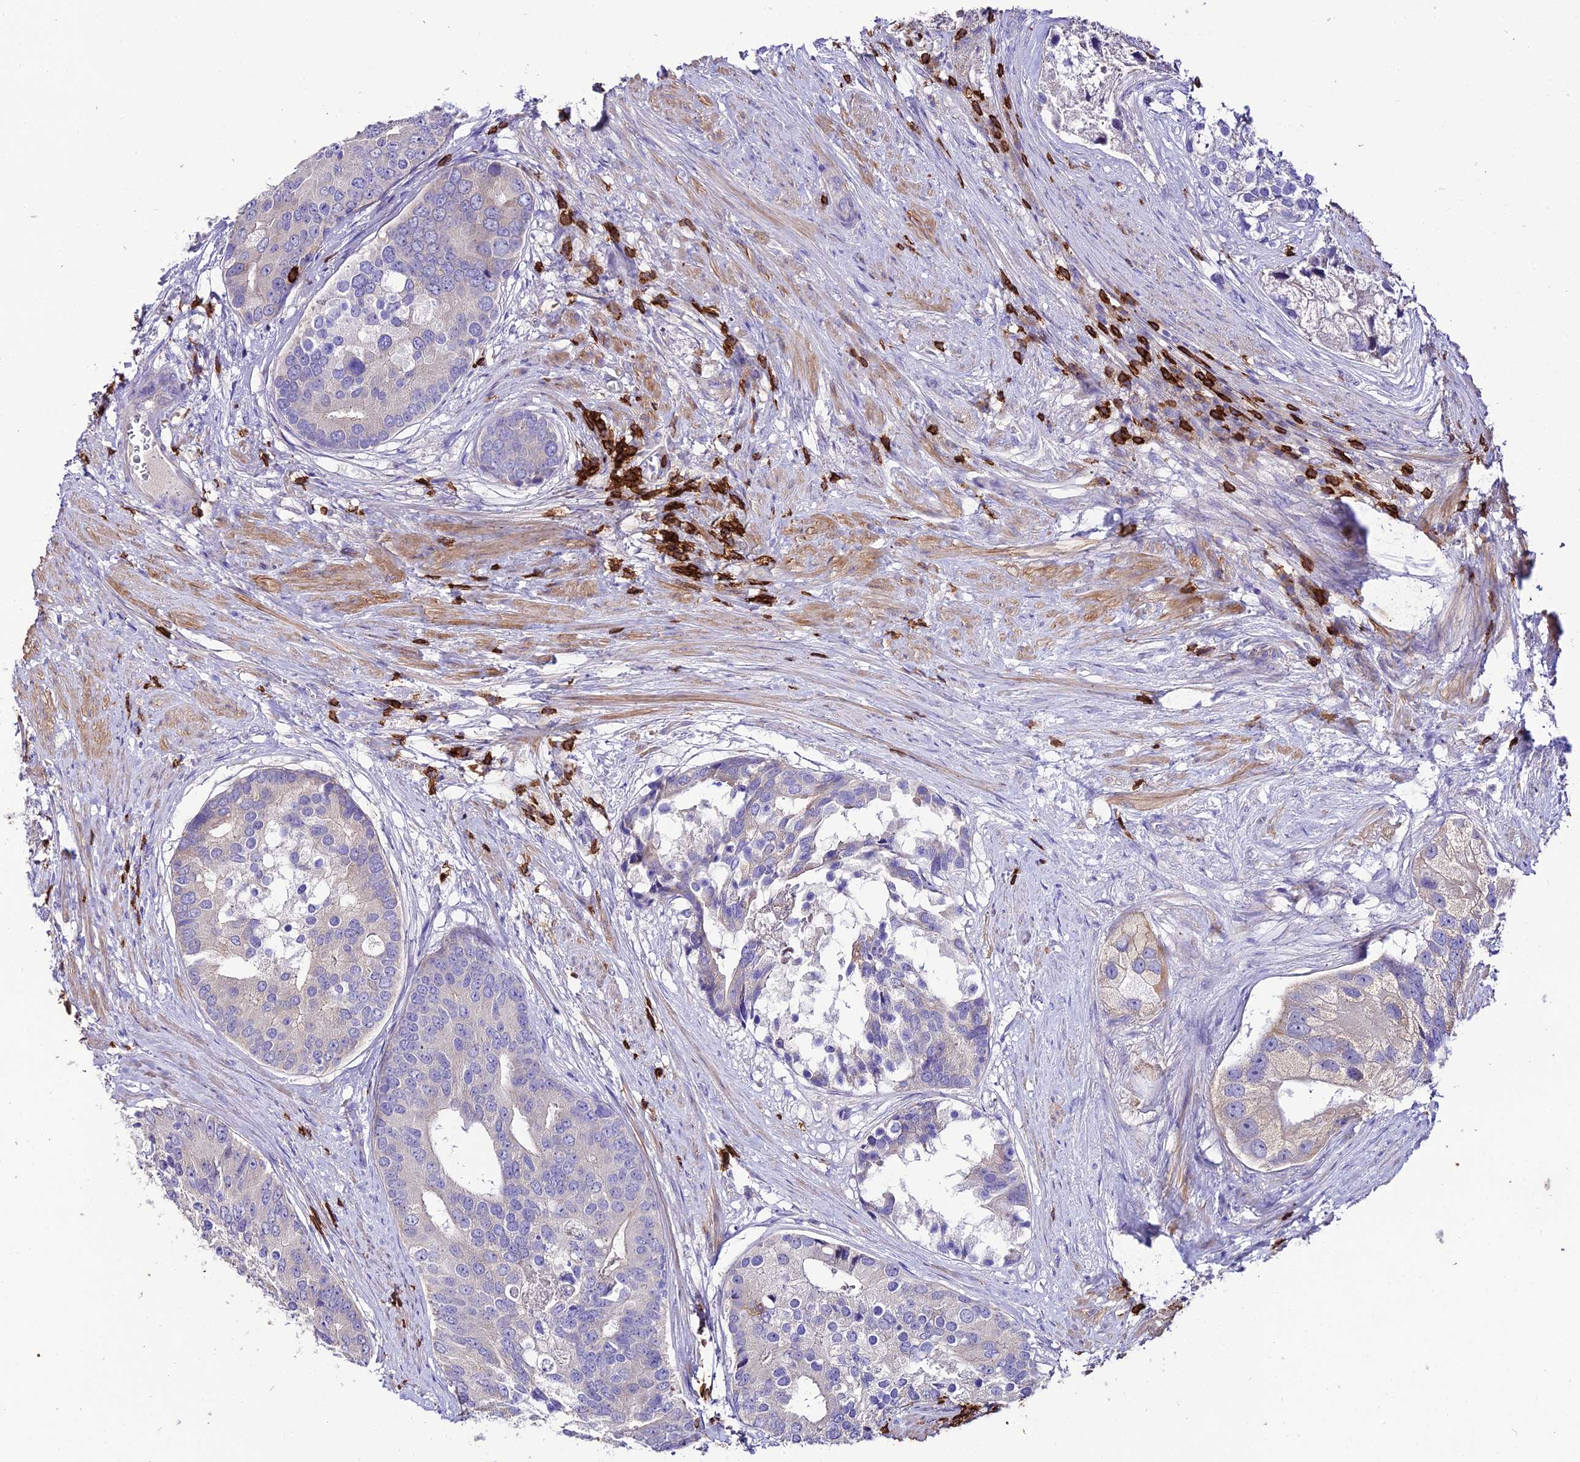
{"staining": {"intensity": "negative", "quantity": "none", "location": "none"}, "tissue": "prostate cancer", "cell_type": "Tumor cells", "image_type": "cancer", "snomed": [{"axis": "morphology", "description": "Adenocarcinoma, High grade"}, {"axis": "topography", "description": "Prostate"}], "caption": "An image of prostate cancer stained for a protein reveals no brown staining in tumor cells.", "gene": "PTPRCAP", "patient": {"sex": "male", "age": 62}}